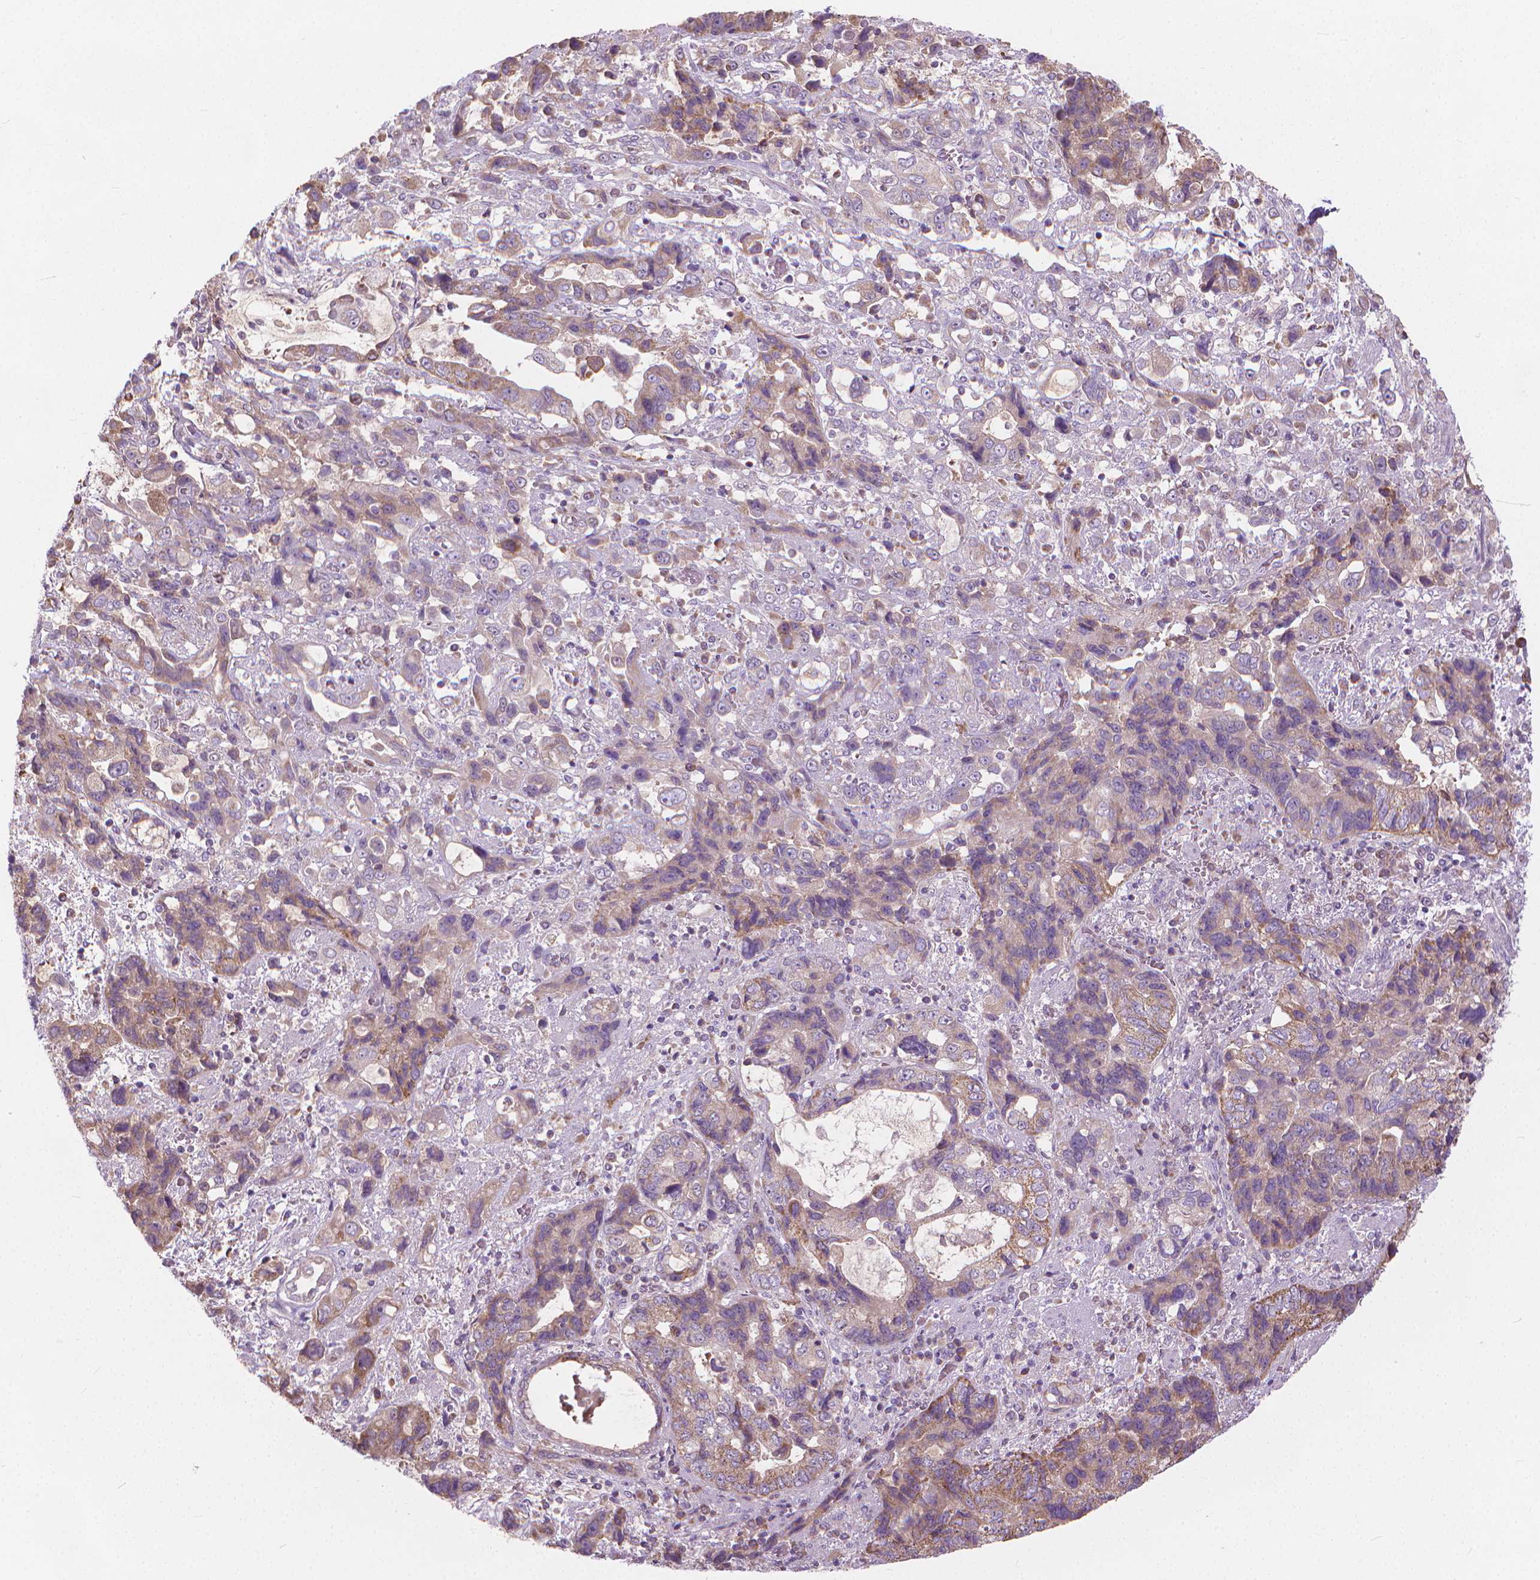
{"staining": {"intensity": "weak", "quantity": "25%-75%", "location": "cytoplasmic/membranous"}, "tissue": "stomach cancer", "cell_type": "Tumor cells", "image_type": "cancer", "snomed": [{"axis": "morphology", "description": "Adenocarcinoma, NOS"}, {"axis": "topography", "description": "Stomach, upper"}], "caption": "A low amount of weak cytoplasmic/membranous staining is seen in about 25%-75% of tumor cells in adenocarcinoma (stomach) tissue. Immunohistochemistry (ihc) stains the protein in brown and the nuclei are stained blue.", "gene": "NUDT1", "patient": {"sex": "female", "age": 81}}